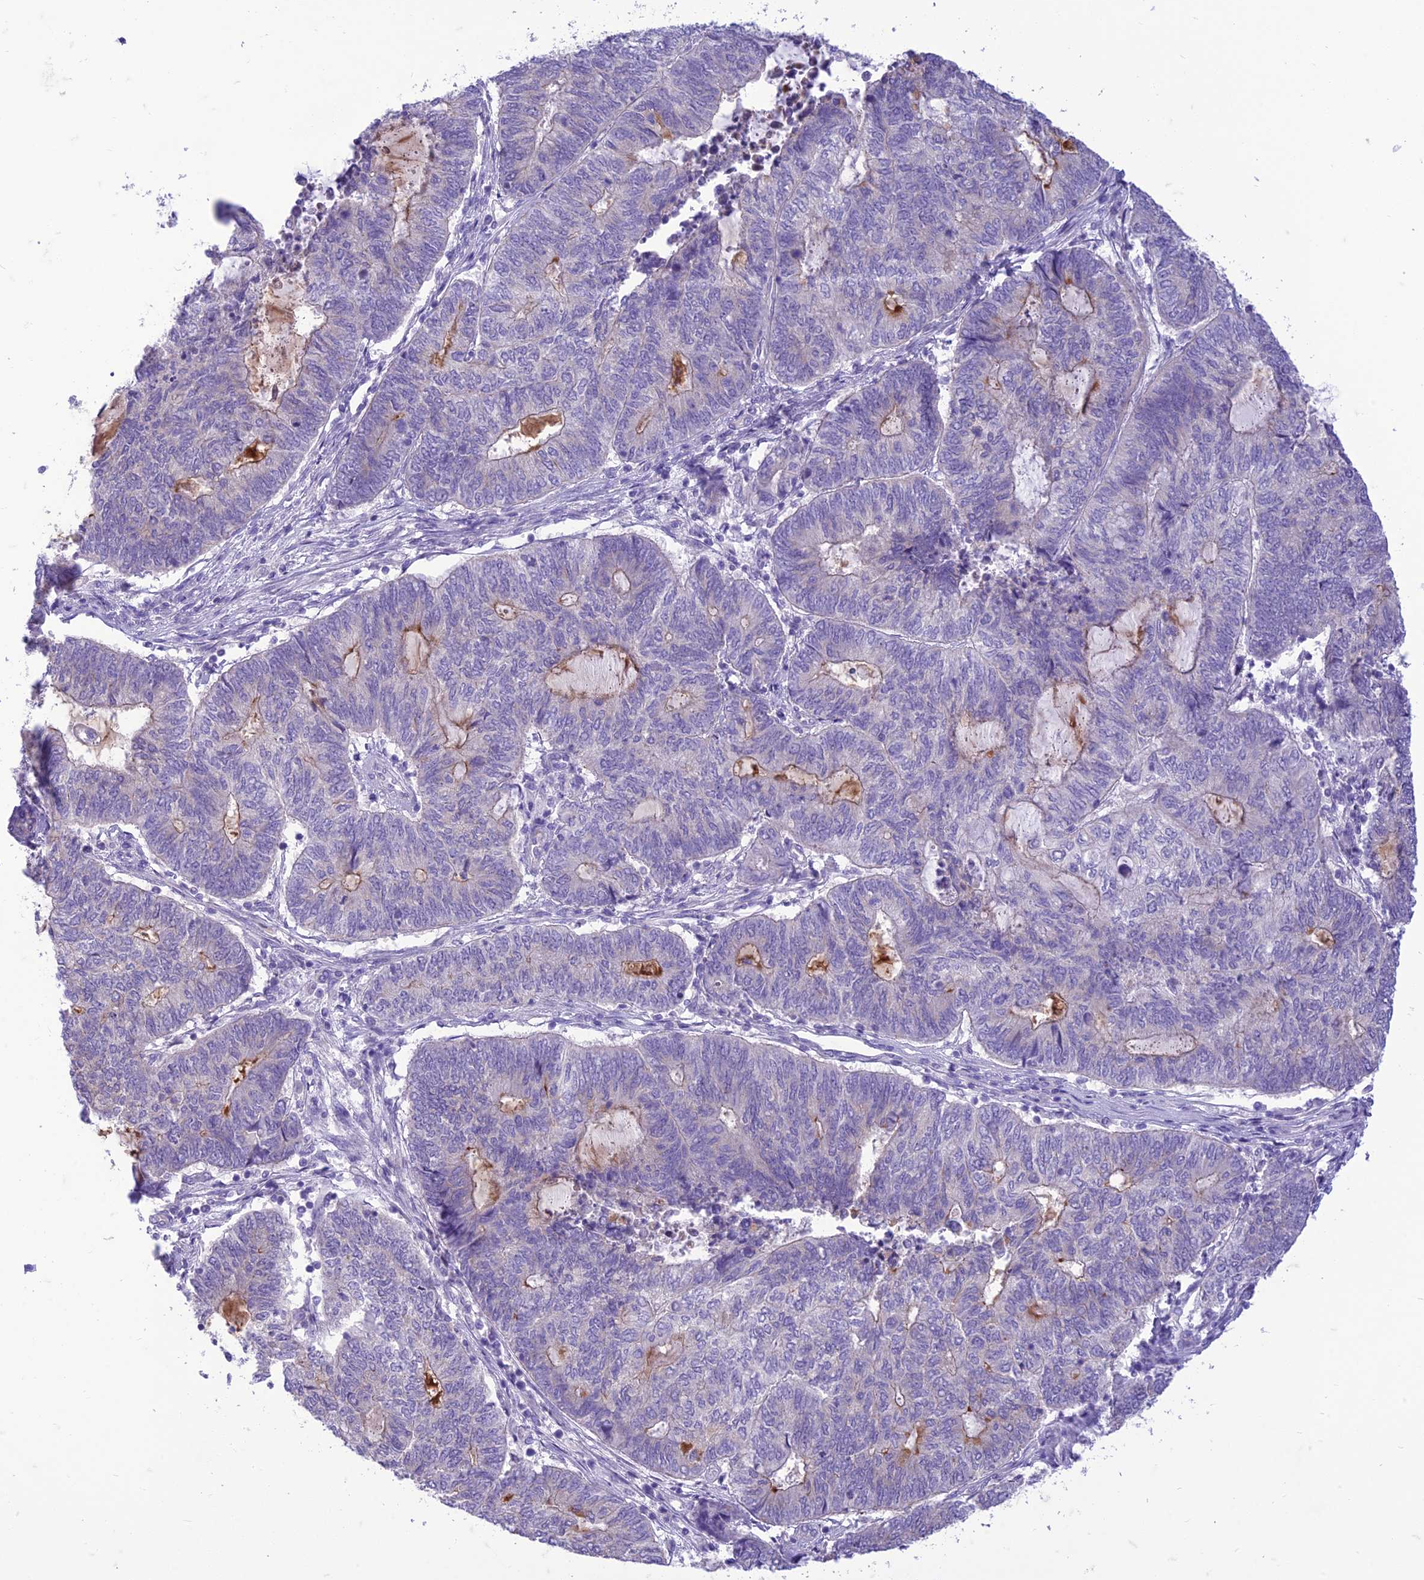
{"staining": {"intensity": "negative", "quantity": "none", "location": "none"}, "tissue": "endometrial cancer", "cell_type": "Tumor cells", "image_type": "cancer", "snomed": [{"axis": "morphology", "description": "Adenocarcinoma, NOS"}, {"axis": "topography", "description": "Uterus"}, {"axis": "topography", "description": "Endometrium"}], "caption": "A photomicrograph of endometrial cancer (adenocarcinoma) stained for a protein displays no brown staining in tumor cells.", "gene": "DHDH", "patient": {"sex": "female", "age": 70}}